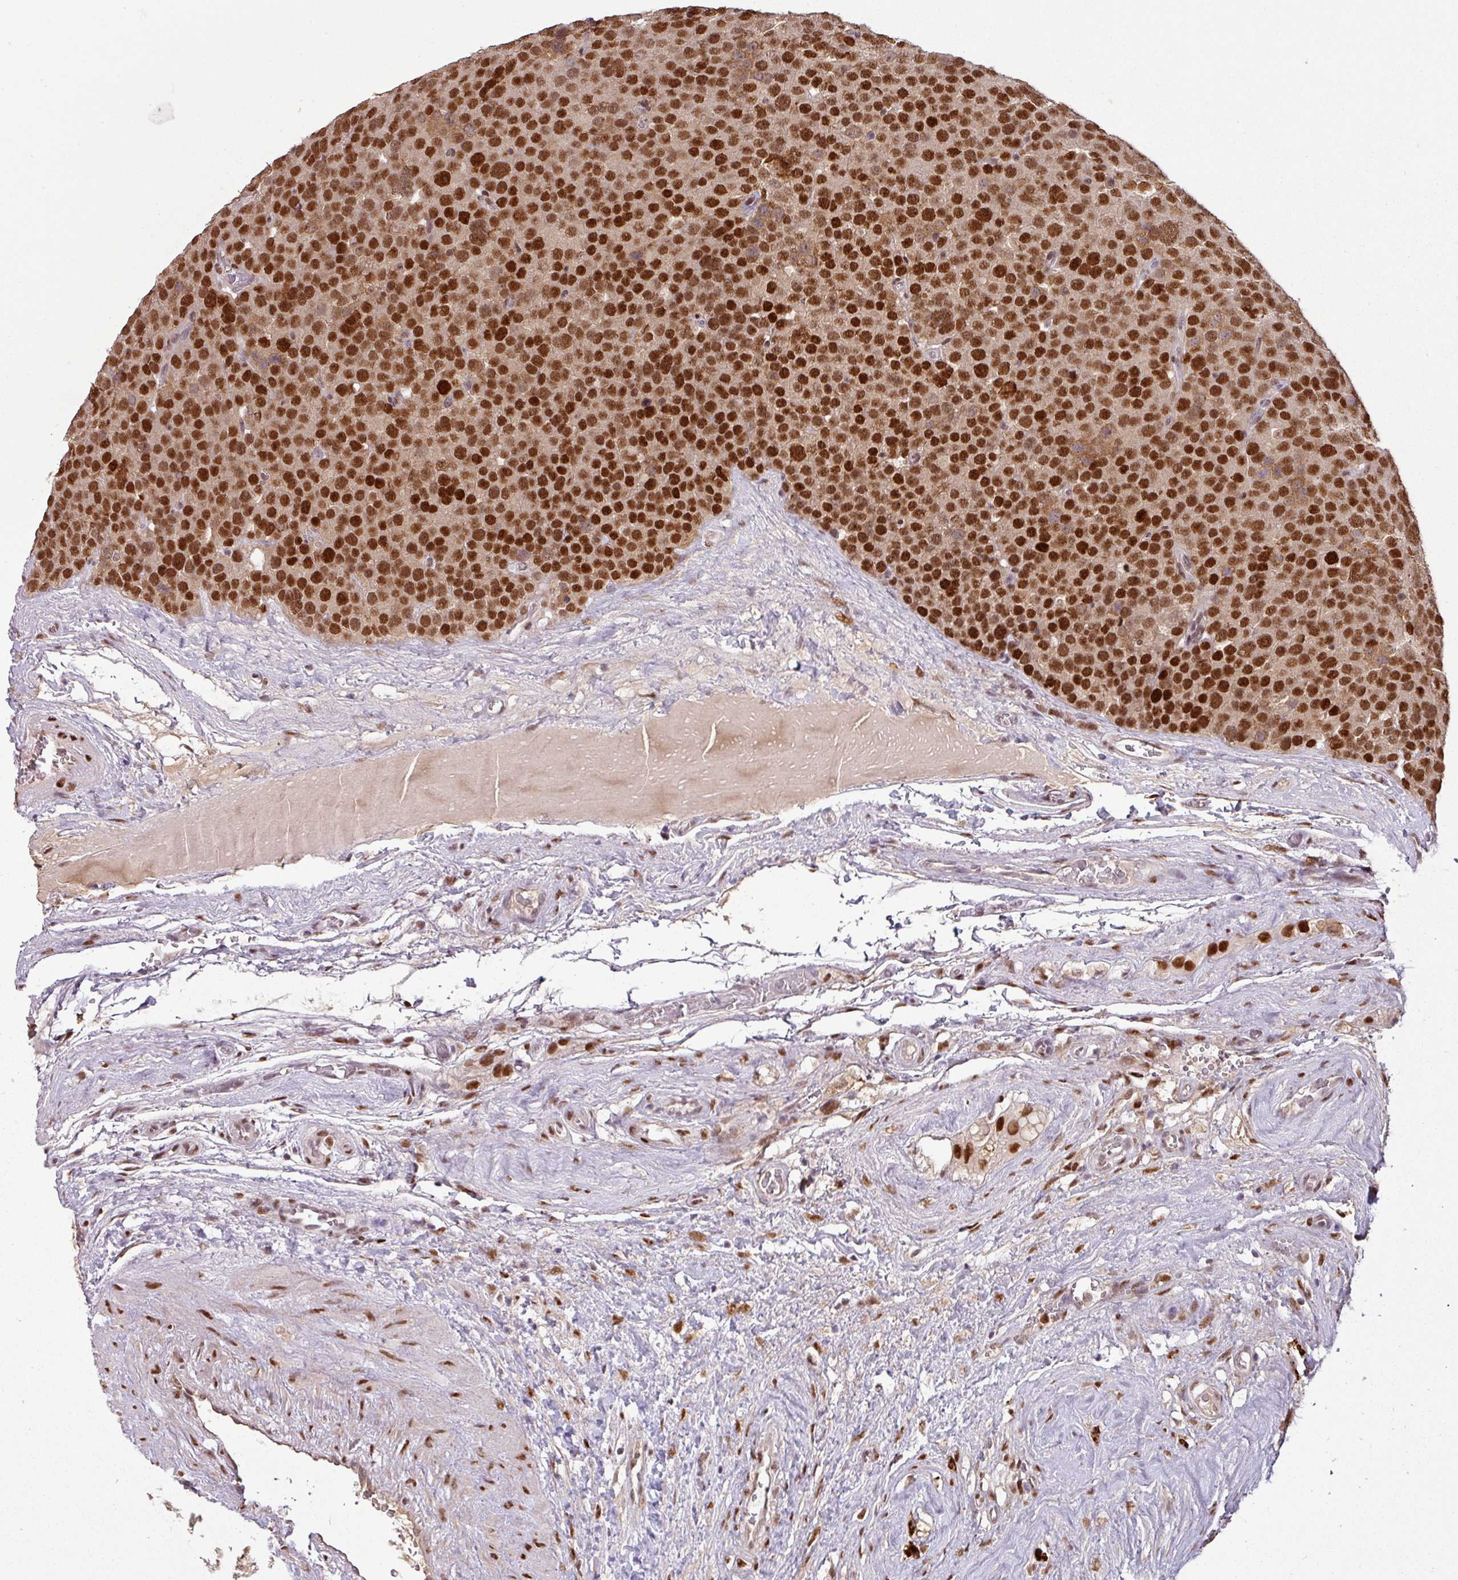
{"staining": {"intensity": "strong", "quantity": ">75%", "location": "nuclear"}, "tissue": "testis cancer", "cell_type": "Tumor cells", "image_type": "cancer", "snomed": [{"axis": "morphology", "description": "Seminoma, NOS"}, {"axis": "topography", "description": "Testis"}], "caption": "There is high levels of strong nuclear positivity in tumor cells of testis seminoma, as demonstrated by immunohistochemical staining (brown color).", "gene": "IRF2BPL", "patient": {"sex": "male", "age": 71}}